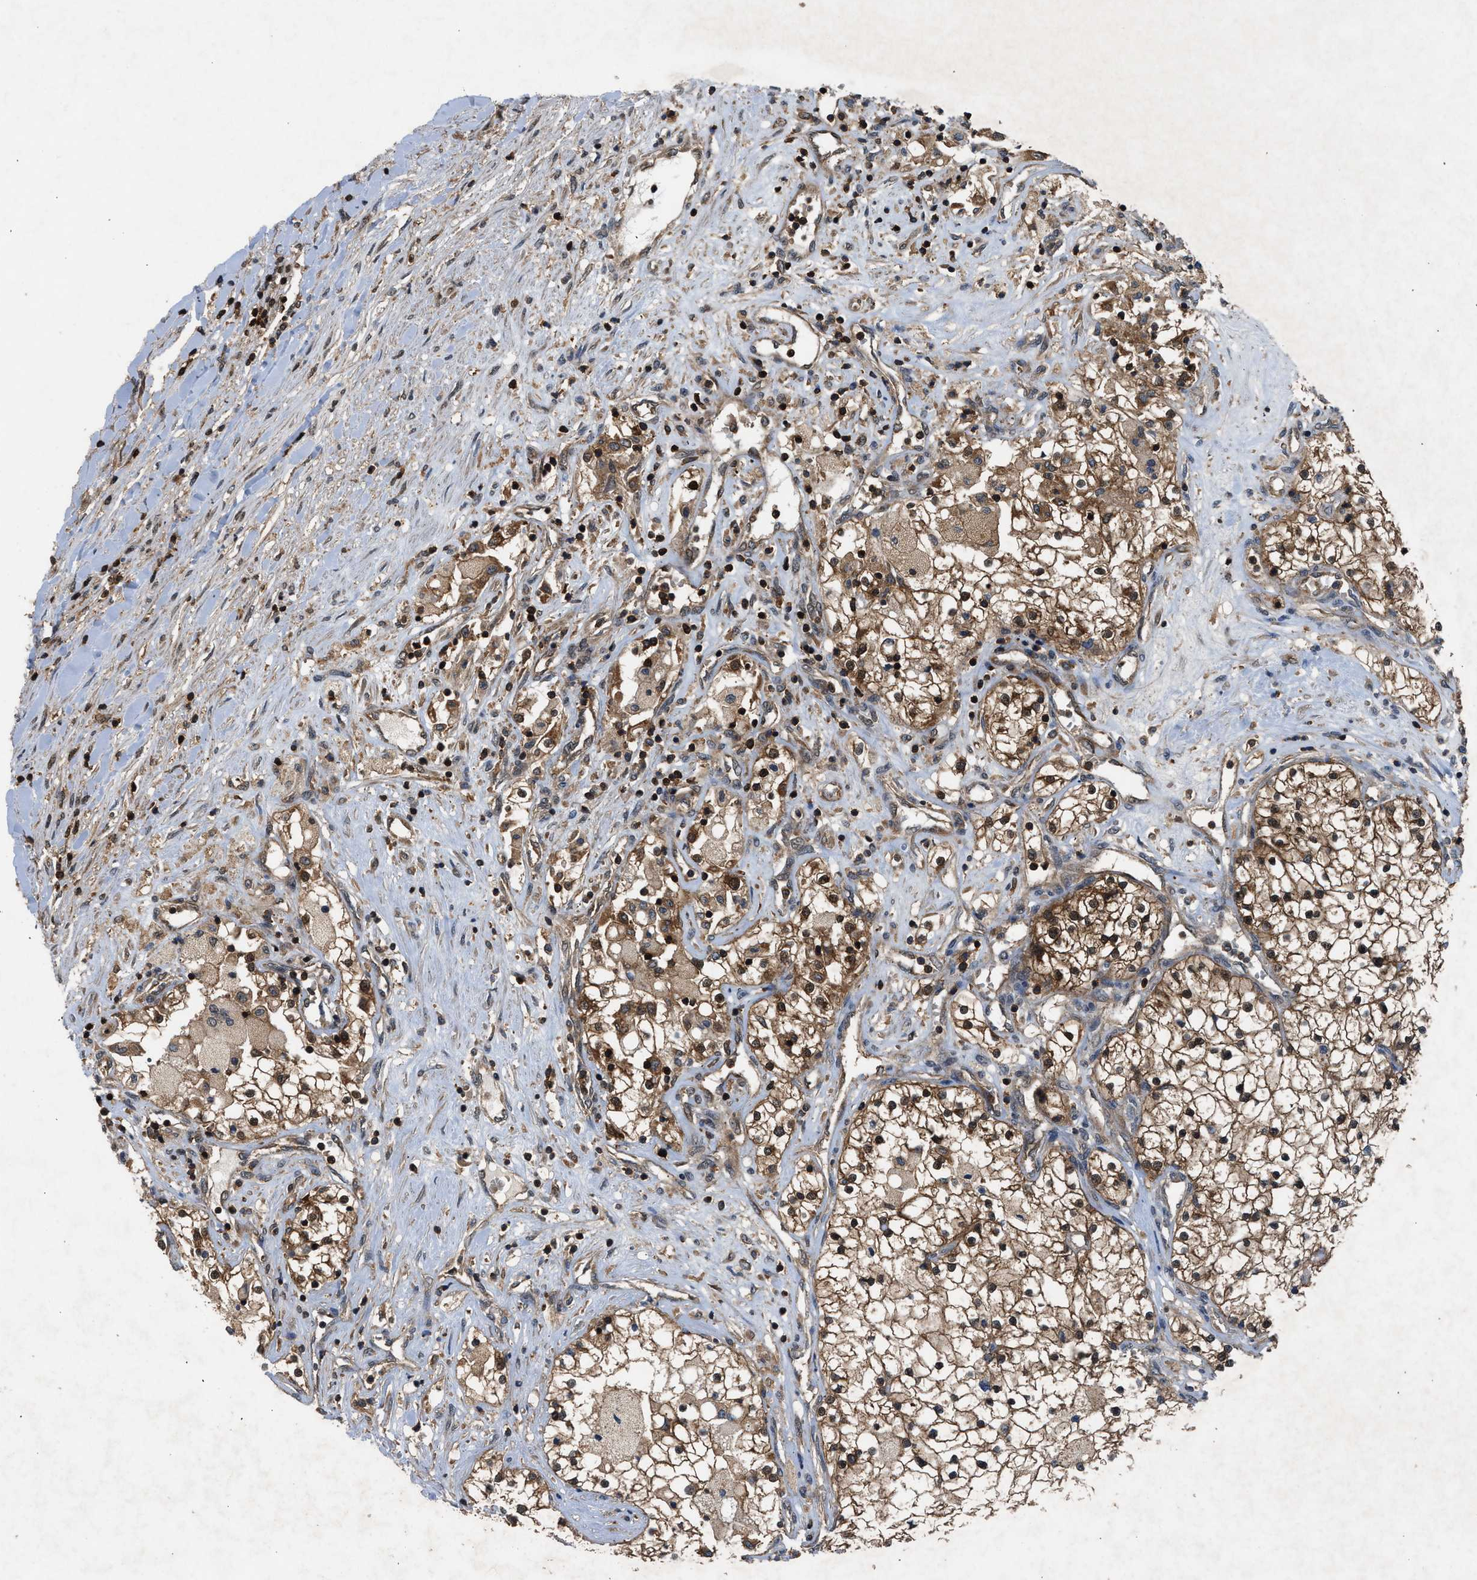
{"staining": {"intensity": "strong", "quantity": ">75%", "location": "cytoplasmic/membranous,nuclear"}, "tissue": "renal cancer", "cell_type": "Tumor cells", "image_type": "cancer", "snomed": [{"axis": "morphology", "description": "Adenocarcinoma, NOS"}, {"axis": "topography", "description": "Kidney"}], "caption": "DAB immunohistochemical staining of renal cancer displays strong cytoplasmic/membranous and nuclear protein positivity in approximately >75% of tumor cells.", "gene": "OXSR1", "patient": {"sex": "male", "age": 68}}